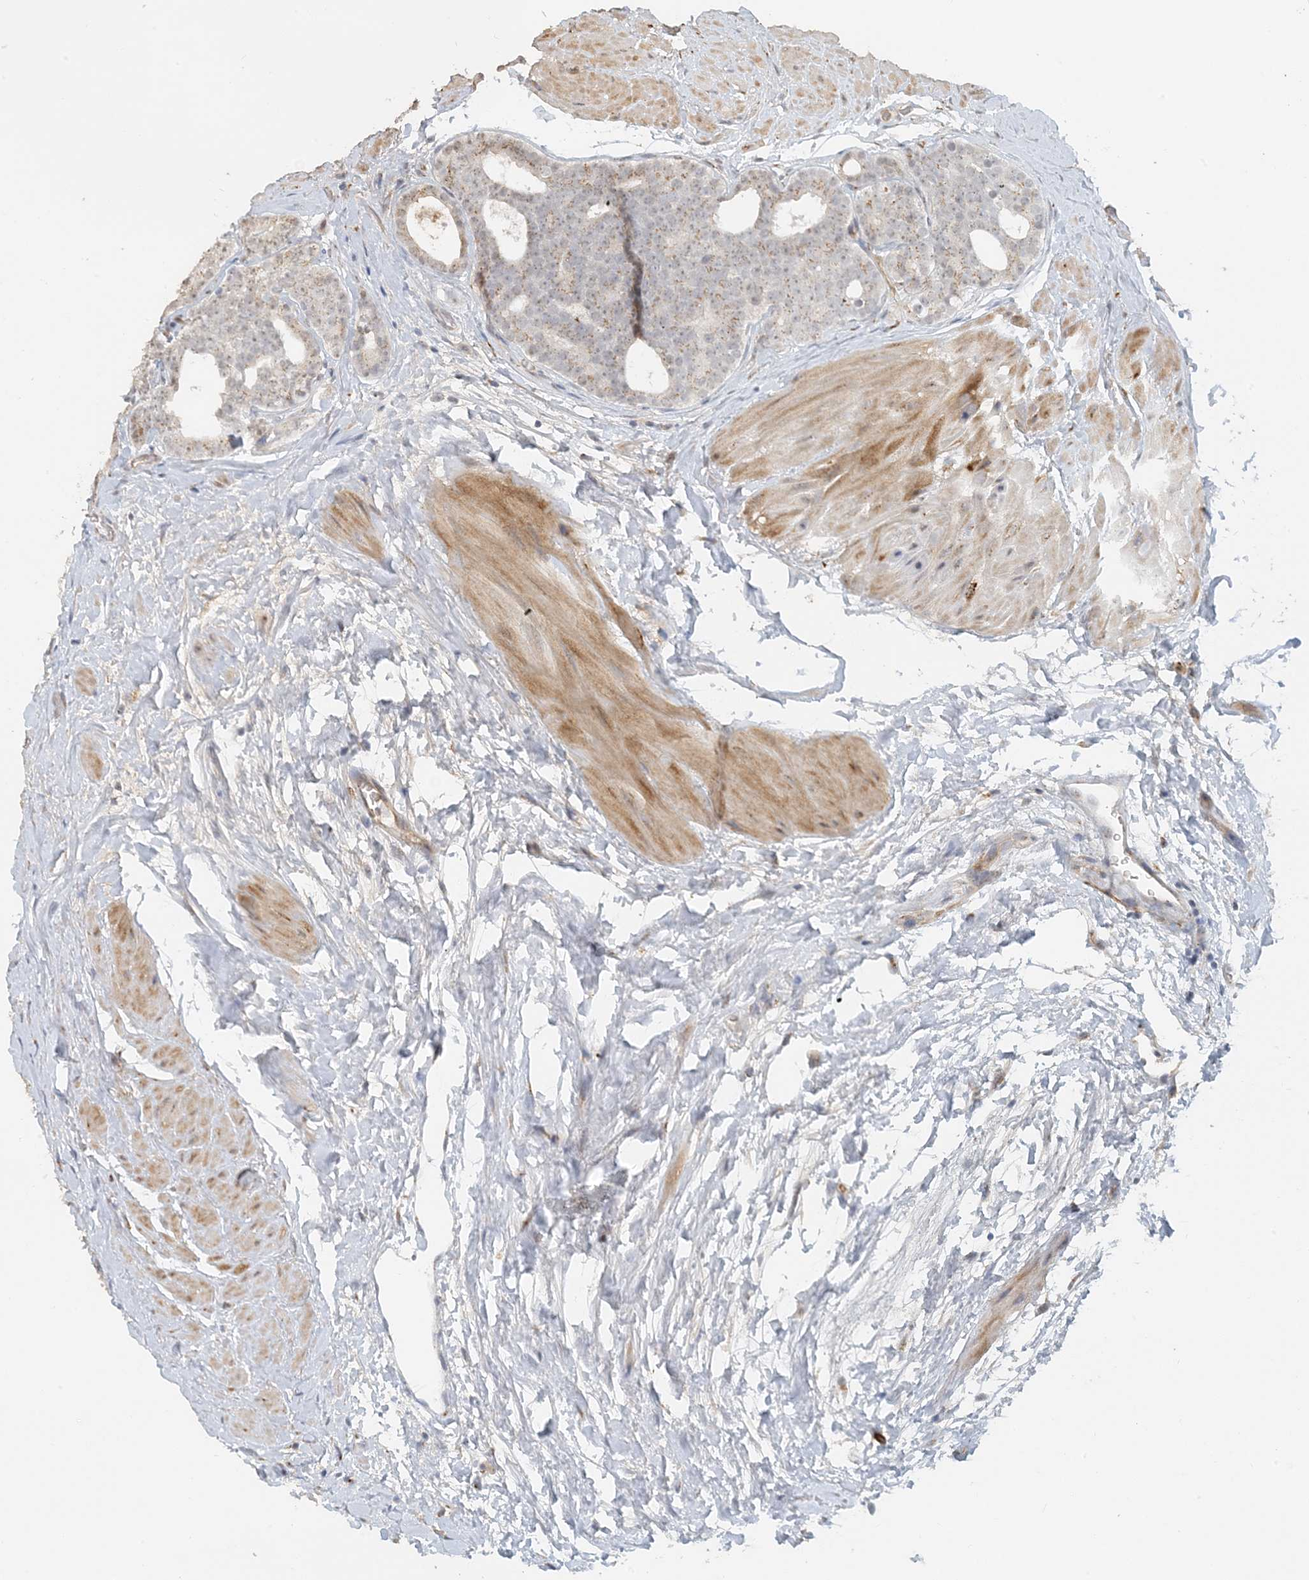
{"staining": {"intensity": "negative", "quantity": "none", "location": "none"}, "tissue": "prostate cancer", "cell_type": "Tumor cells", "image_type": "cancer", "snomed": [{"axis": "morphology", "description": "Adenocarcinoma, High grade"}, {"axis": "topography", "description": "Prostate"}], "caption": "IHC micrograph of prostate cancer stained for a protein (brown), which demonstrates no staining in tumor cells. Brightfield microscopy of IHC stained with DAB (brown) and hematoxylin (blue), captured at high magnification.", "gene": "ZCCHC4", "patient": {"sex": "male", "age": 56}}